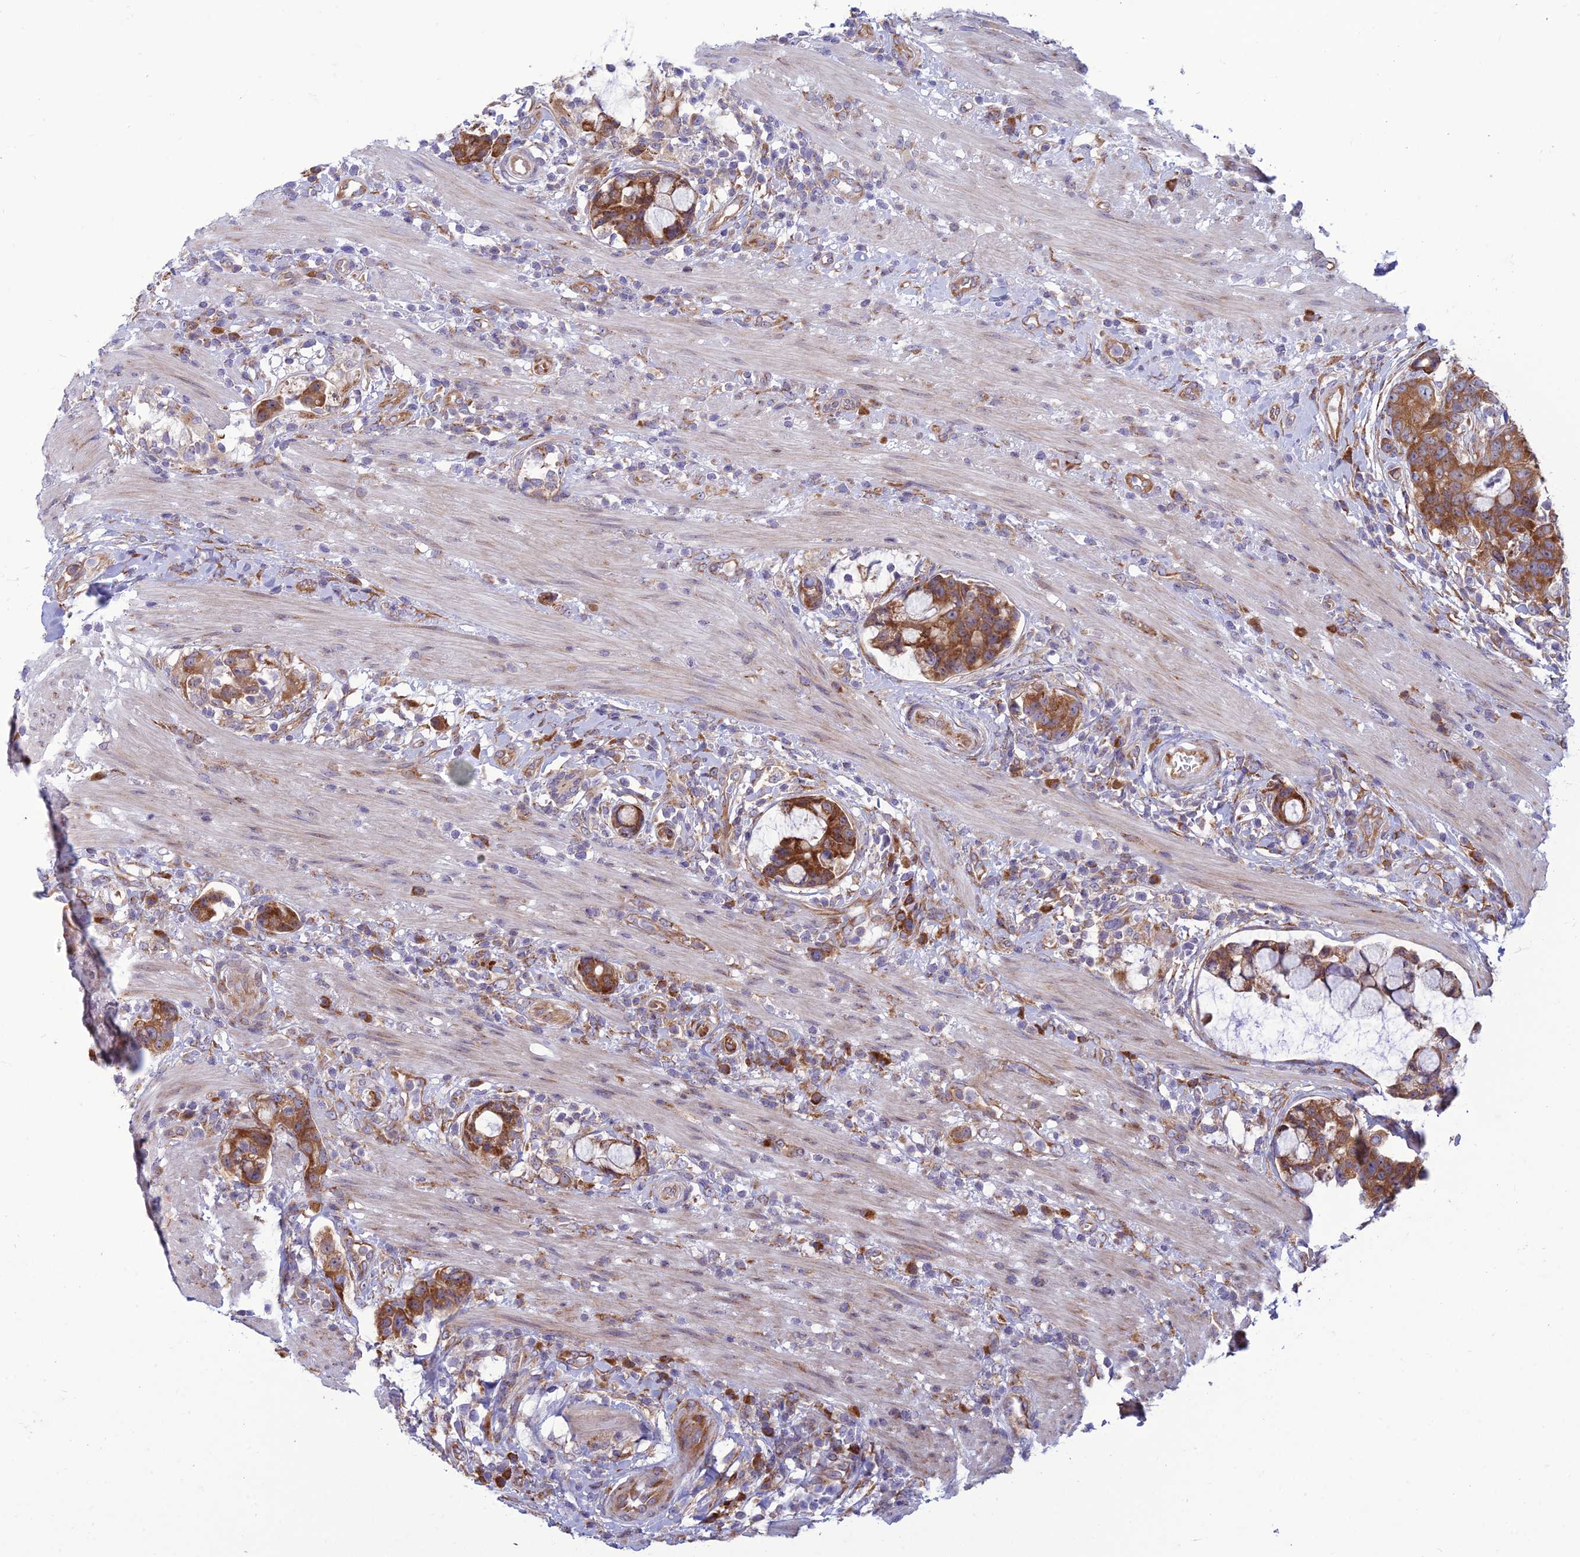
{"staining": {"intensity": "moderate", "quantity": ">75%", "location": "cytoplasmic/membranous"}, "tissue": "colorectal cancer", "cell_type": "Tumor cells", "image_type": "cancer", "snomed": [{"axis": "morphology", "description": "Adenocarcinoma, NOS"}, {"axis": "topography", "description": "Colon"}], "caption": "Adenocarcinoma (colorectal) stained for a protein (brown) demonstrates moderate cytoplasmic/membranous positive positivity in approximately >75% of tumor cells.", "gene": "RPL17-C18orf32", "patient": {"sex": "female", "age": 82}}